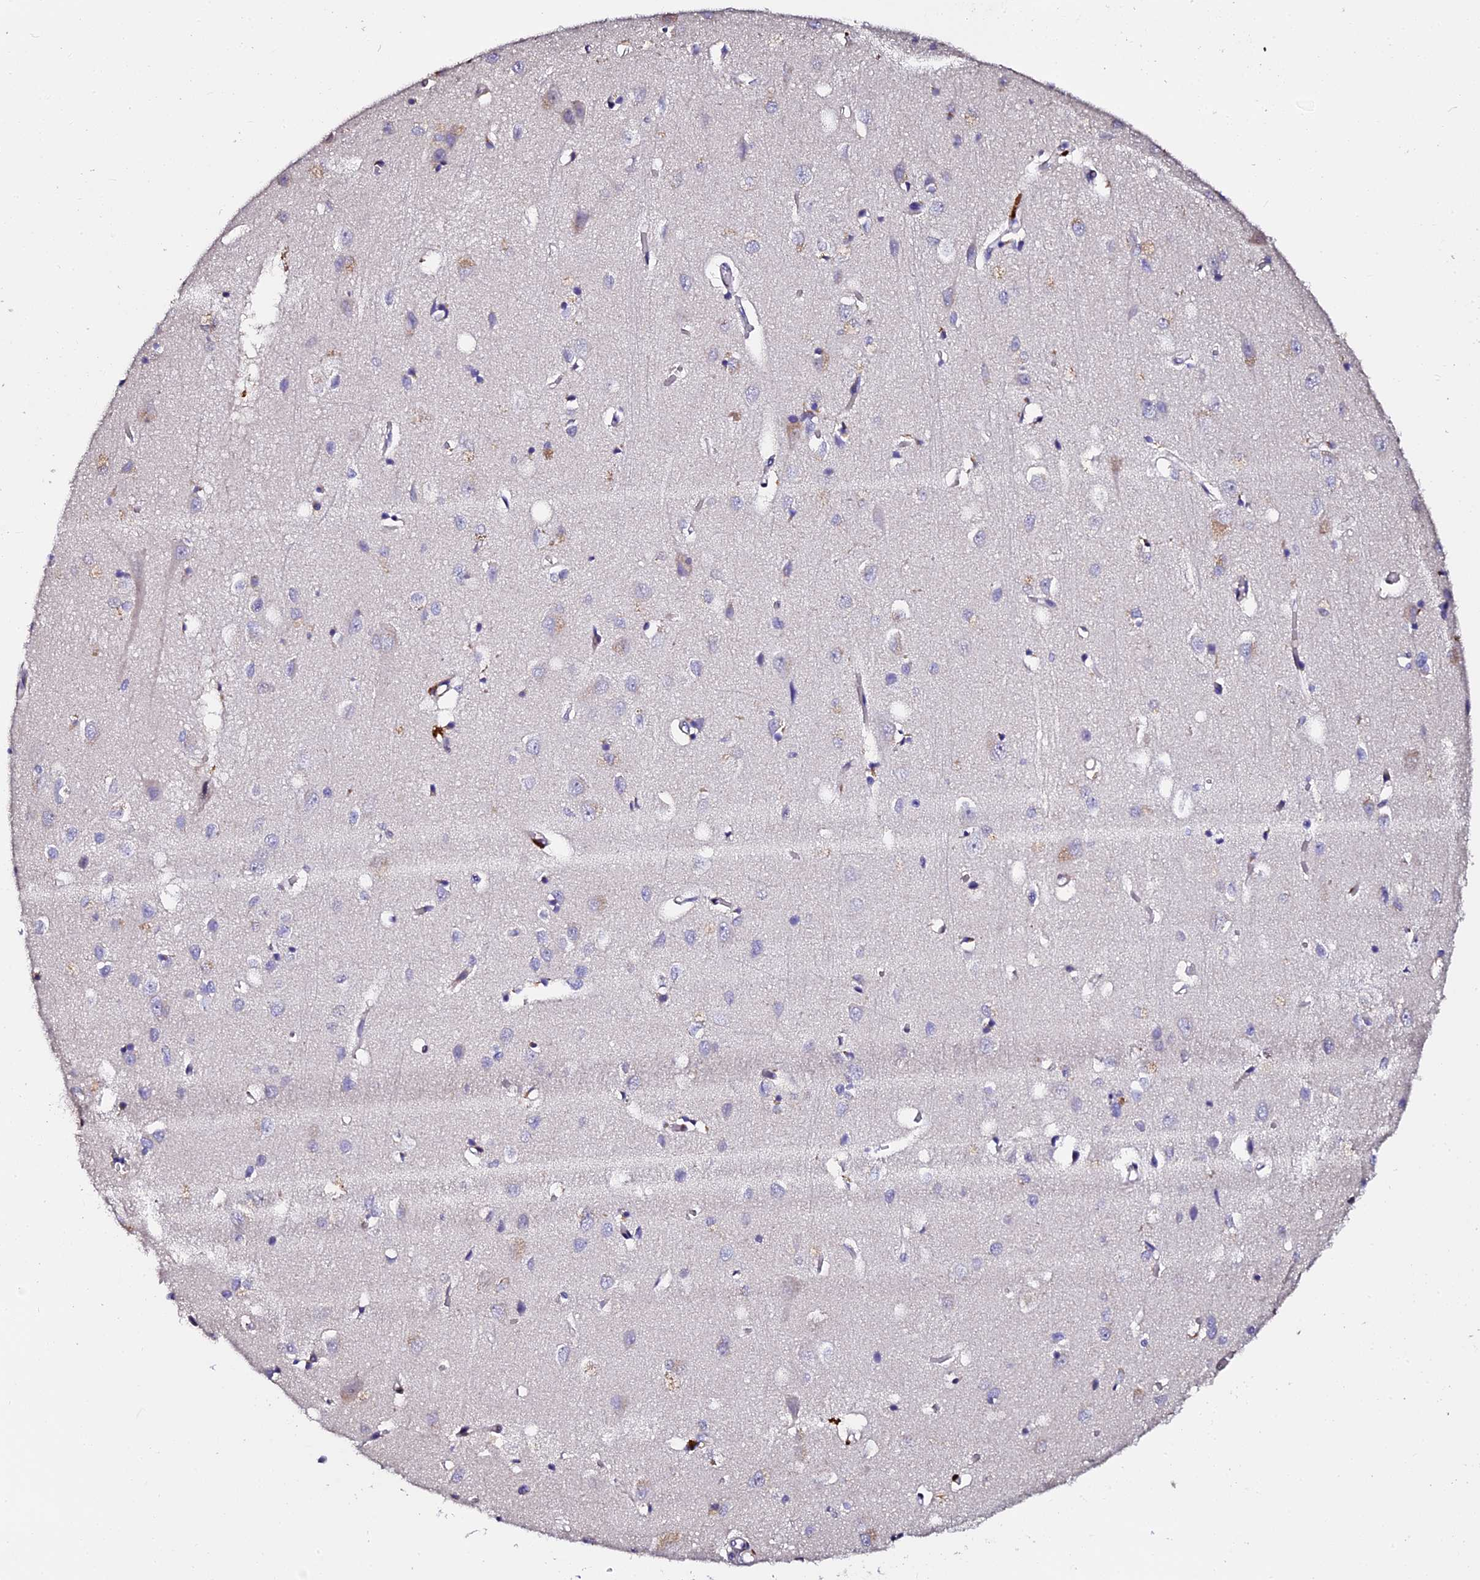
{"staining": {"intensity": "negative", "quantity": "none", "location": "none"}, "tissue": "cerebral cortex", "cell_type": "Endothelial cells", "image_type": "normal", "snomed": [{"axis": "morphology", "description": "Normal tissue, NOS"}, {"axis": "topography", "description": "Cerebral cortex"}], "caption": "Protein analysis of unremarkable cerebral cortex reveals no significant expression in endothelial cells.", "gene": "GPN3", "patient": {"sex": "female", "age": 64}}